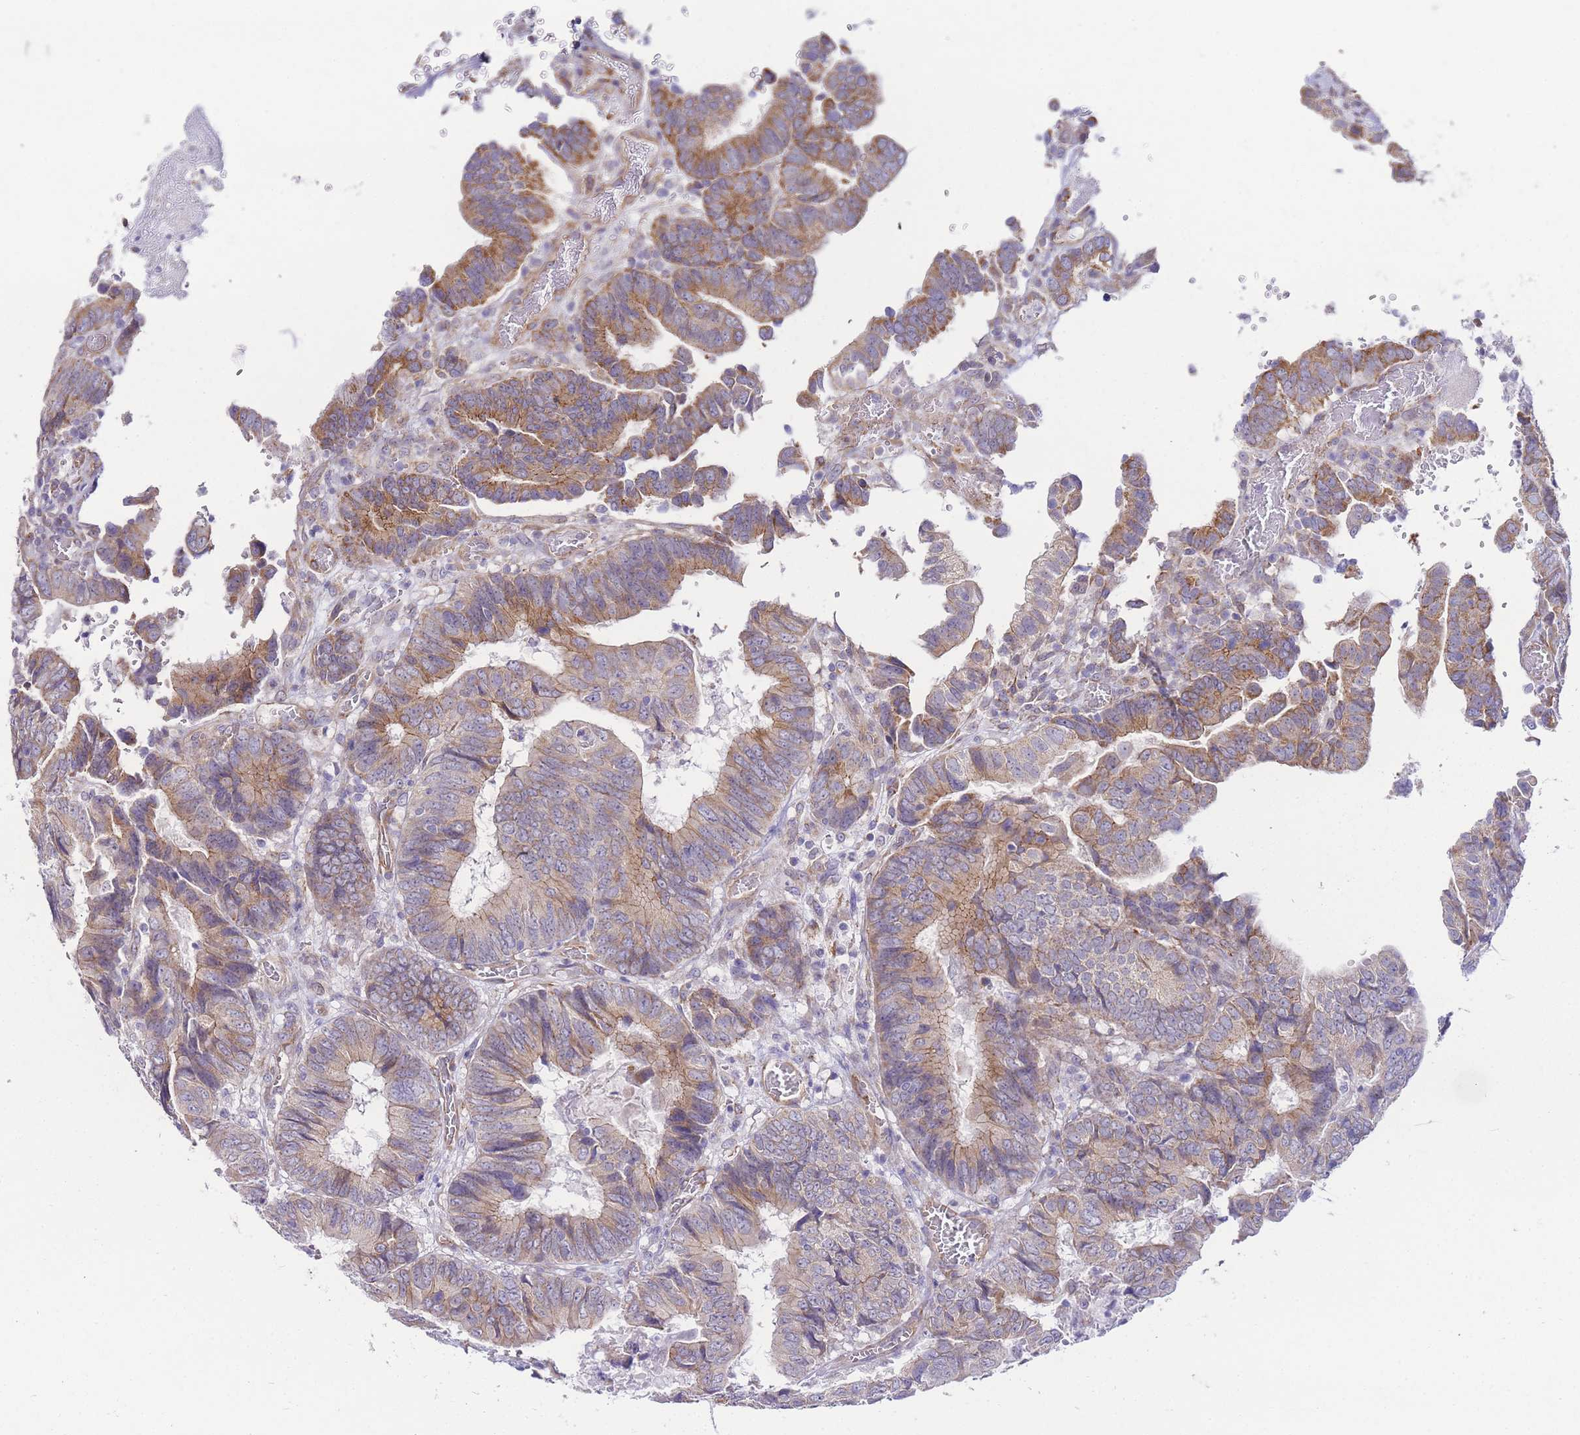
{"staining": {"intensity": "moderate", "quantity": "25%-75%", "location": "cytoplasmic/membranous"}, "tissue": "colorectal cancer", "cell_type": "Tumor cells", "image_type": "cancer", "snomed": [{"axis": "morphology", "description": "Adenocarcinoma, NOS"}, {"axis": "topography", "description": "Colon"}], "caption": "There is medium levels of moderate cytoplasmic/membranous staining in tumor cells of colorectal adenocarcinoma, as demonstrated by immunohistochemical staining (brown color).", "gene": "PDCD7", "patient": {"sex": "male", "age": 85}}